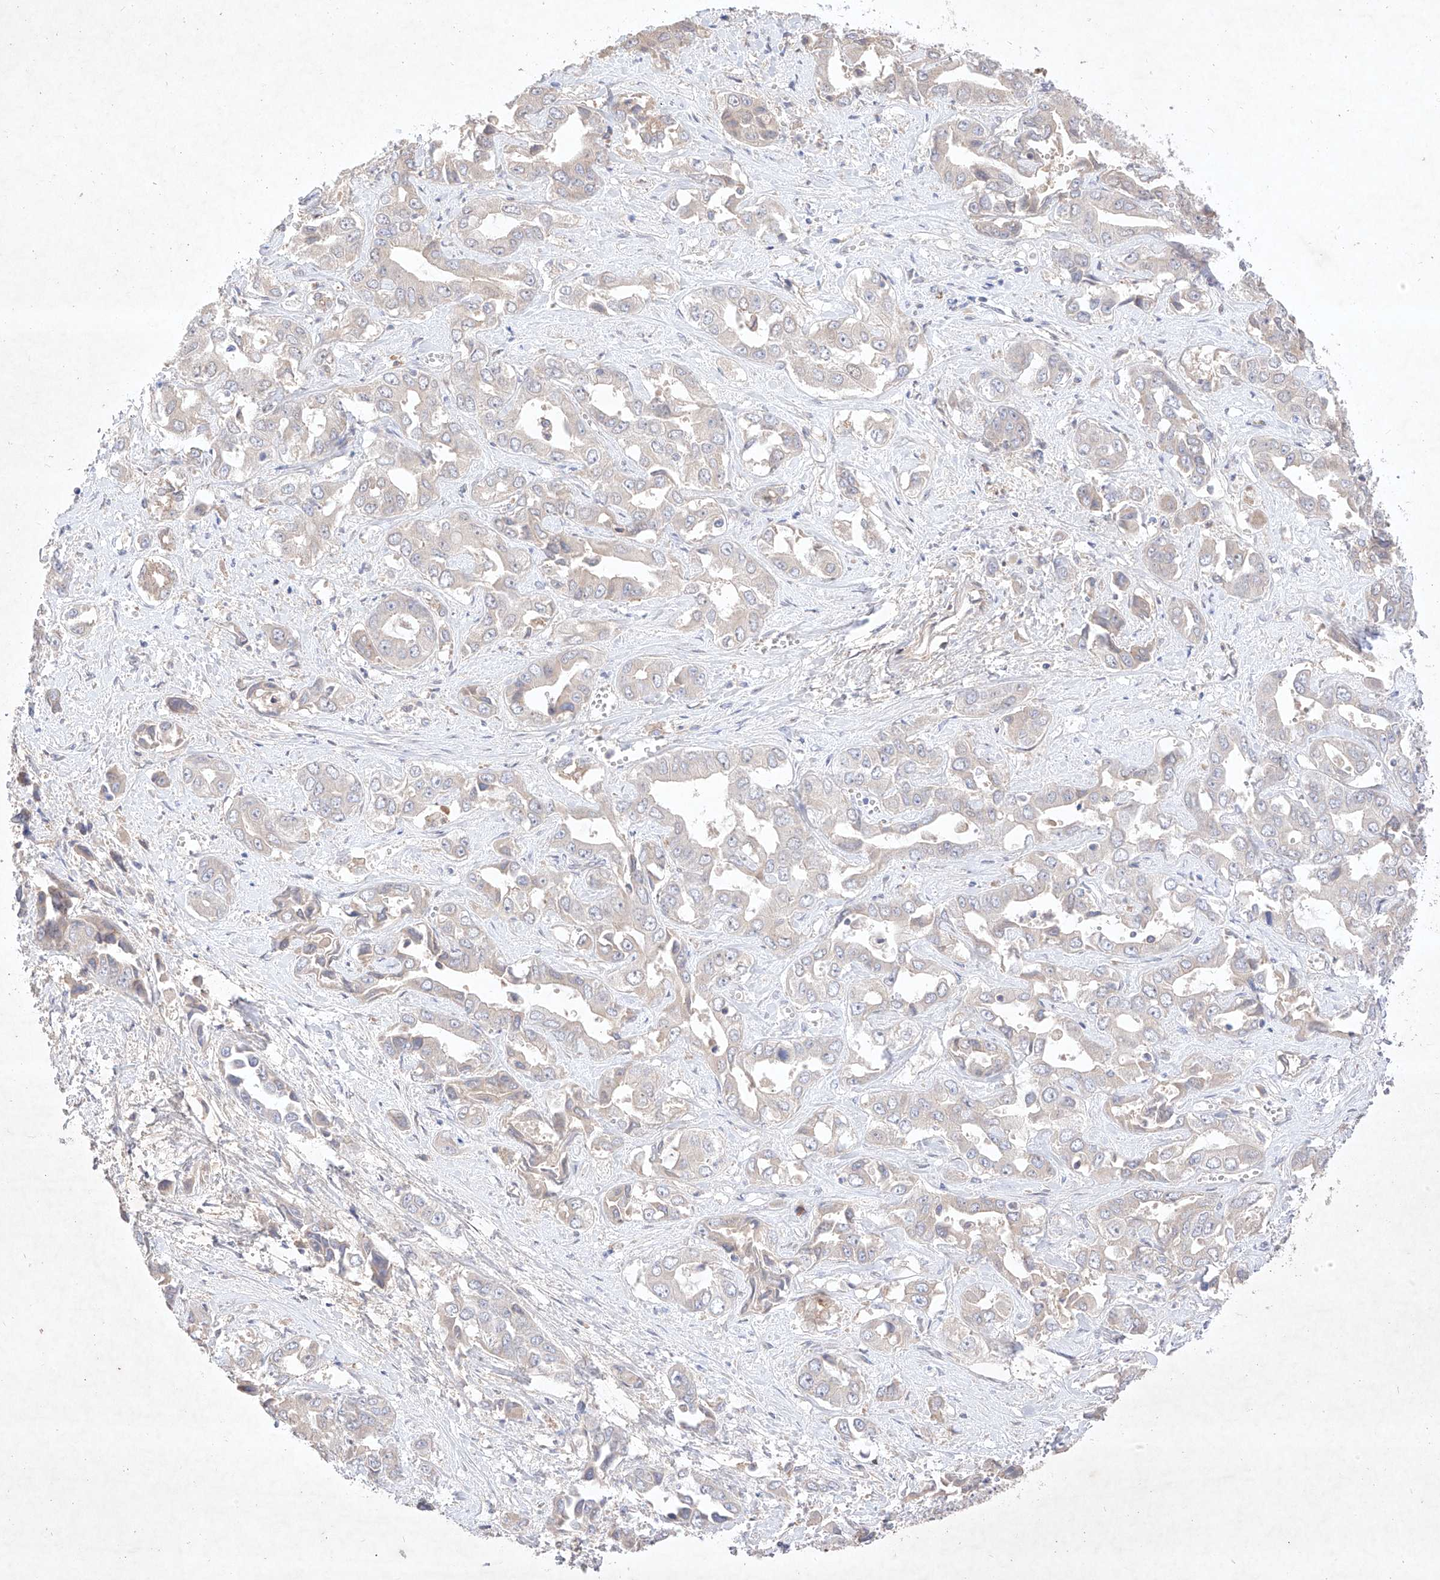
{"staining": {"intensity": "negative", "quantity": "none", "location": "none"}, "tissue": "liver cancer", "cell_type": "Tumor cells", "image_type": "cancer", "snomed": [{"axis": "morphology", "description": "Cholangiocarcinoma"}, {"axis": "topography", "description": "Liver"}], "caption": "Immunohistochemistry (IHC) micrograph of liver cancer stained for a protein (brown), which displays no positivity in tumor cells.", "gene": "ZNF124", "patient": {"sex": "female", "age": 52}}